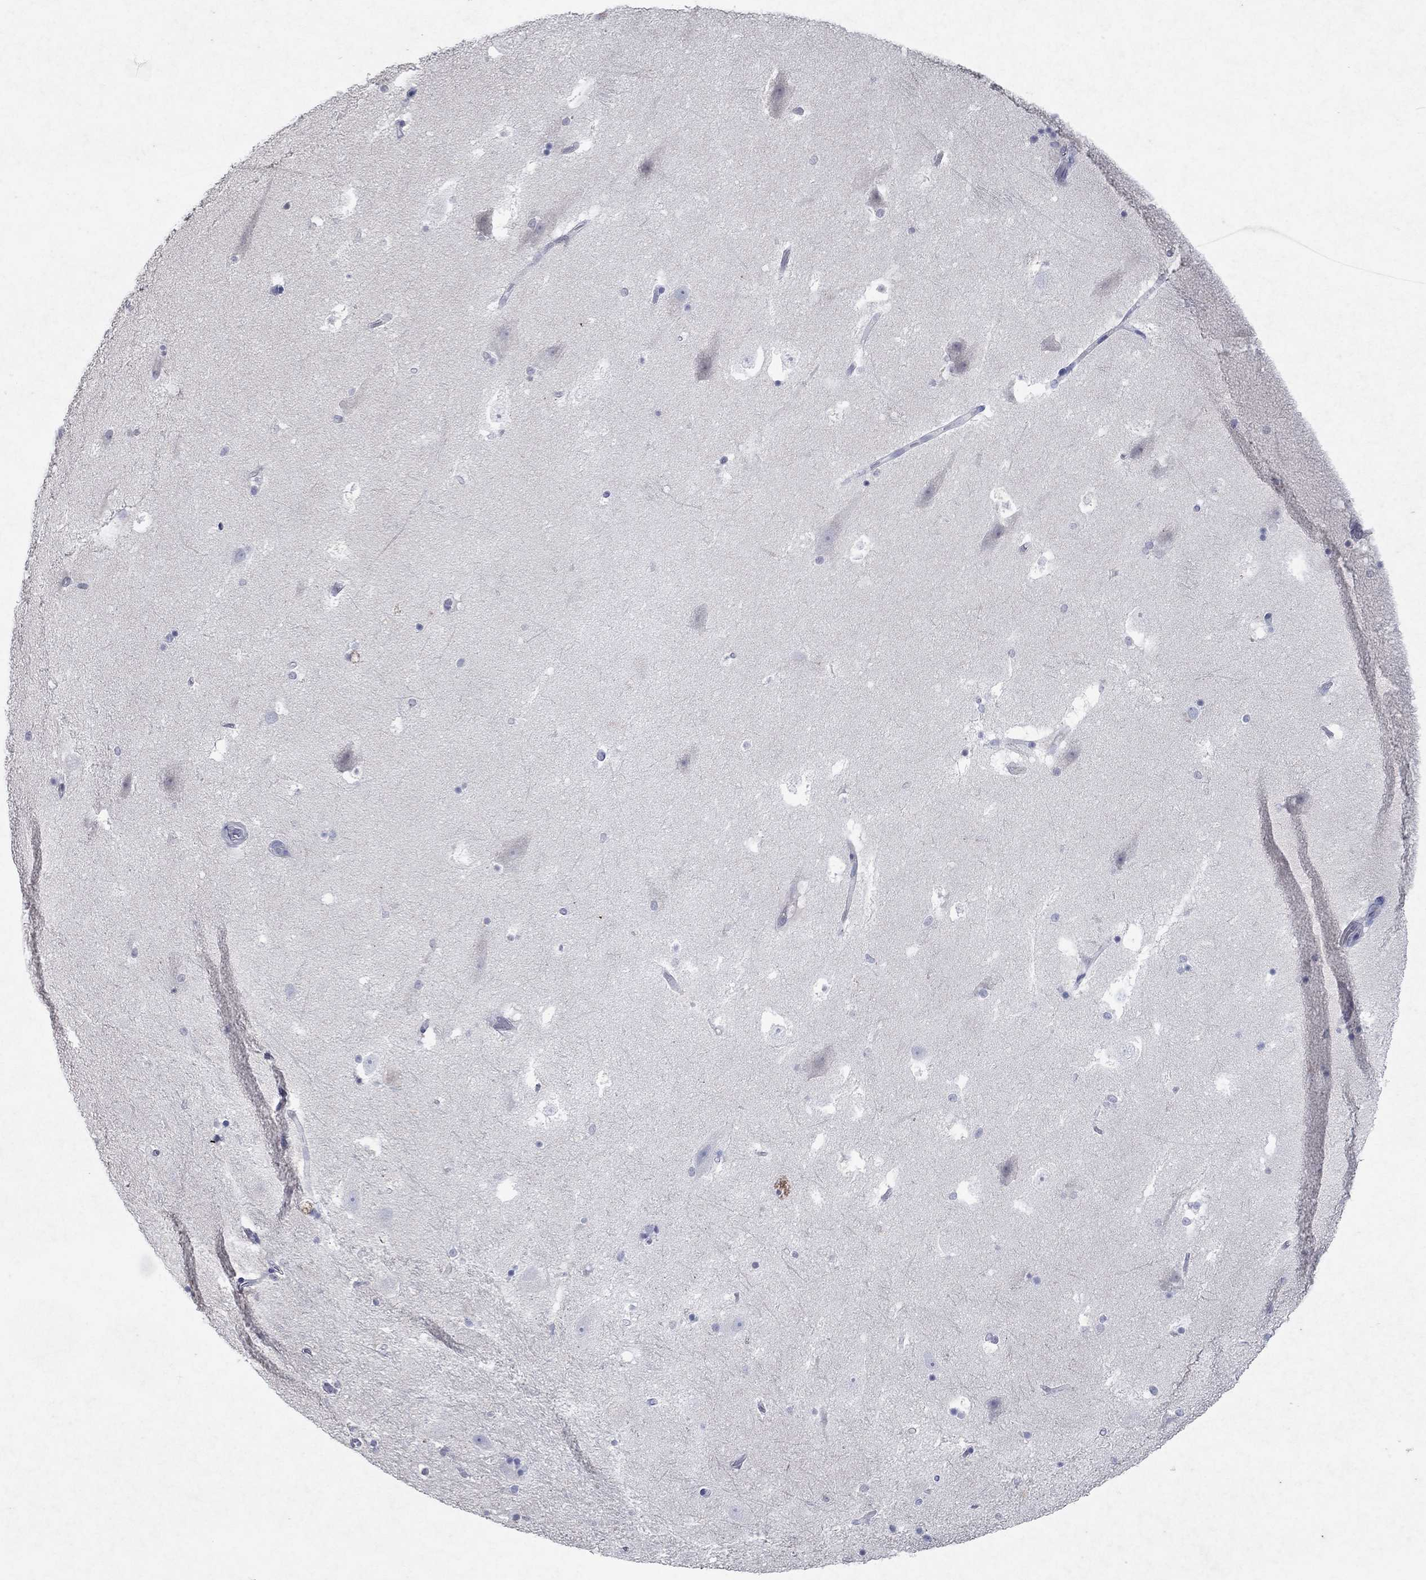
{"staining": {"intensity": "negative", "quantity": "none", "location": "none"}, "tissue": "hippocampus", "cell_type": "Glial cells", "image_type": "normal", "snomed": [{"axis": "morphology", "description": "Normal tissue, NOS"}, {"axis": "topography", "description": "Hippocampus"}], "caption": "Hippocampus stained for a protein using IHC shows no expression glial cells.", "gene": "KRT40", "patient": {"sex": "male", "age": 51}}